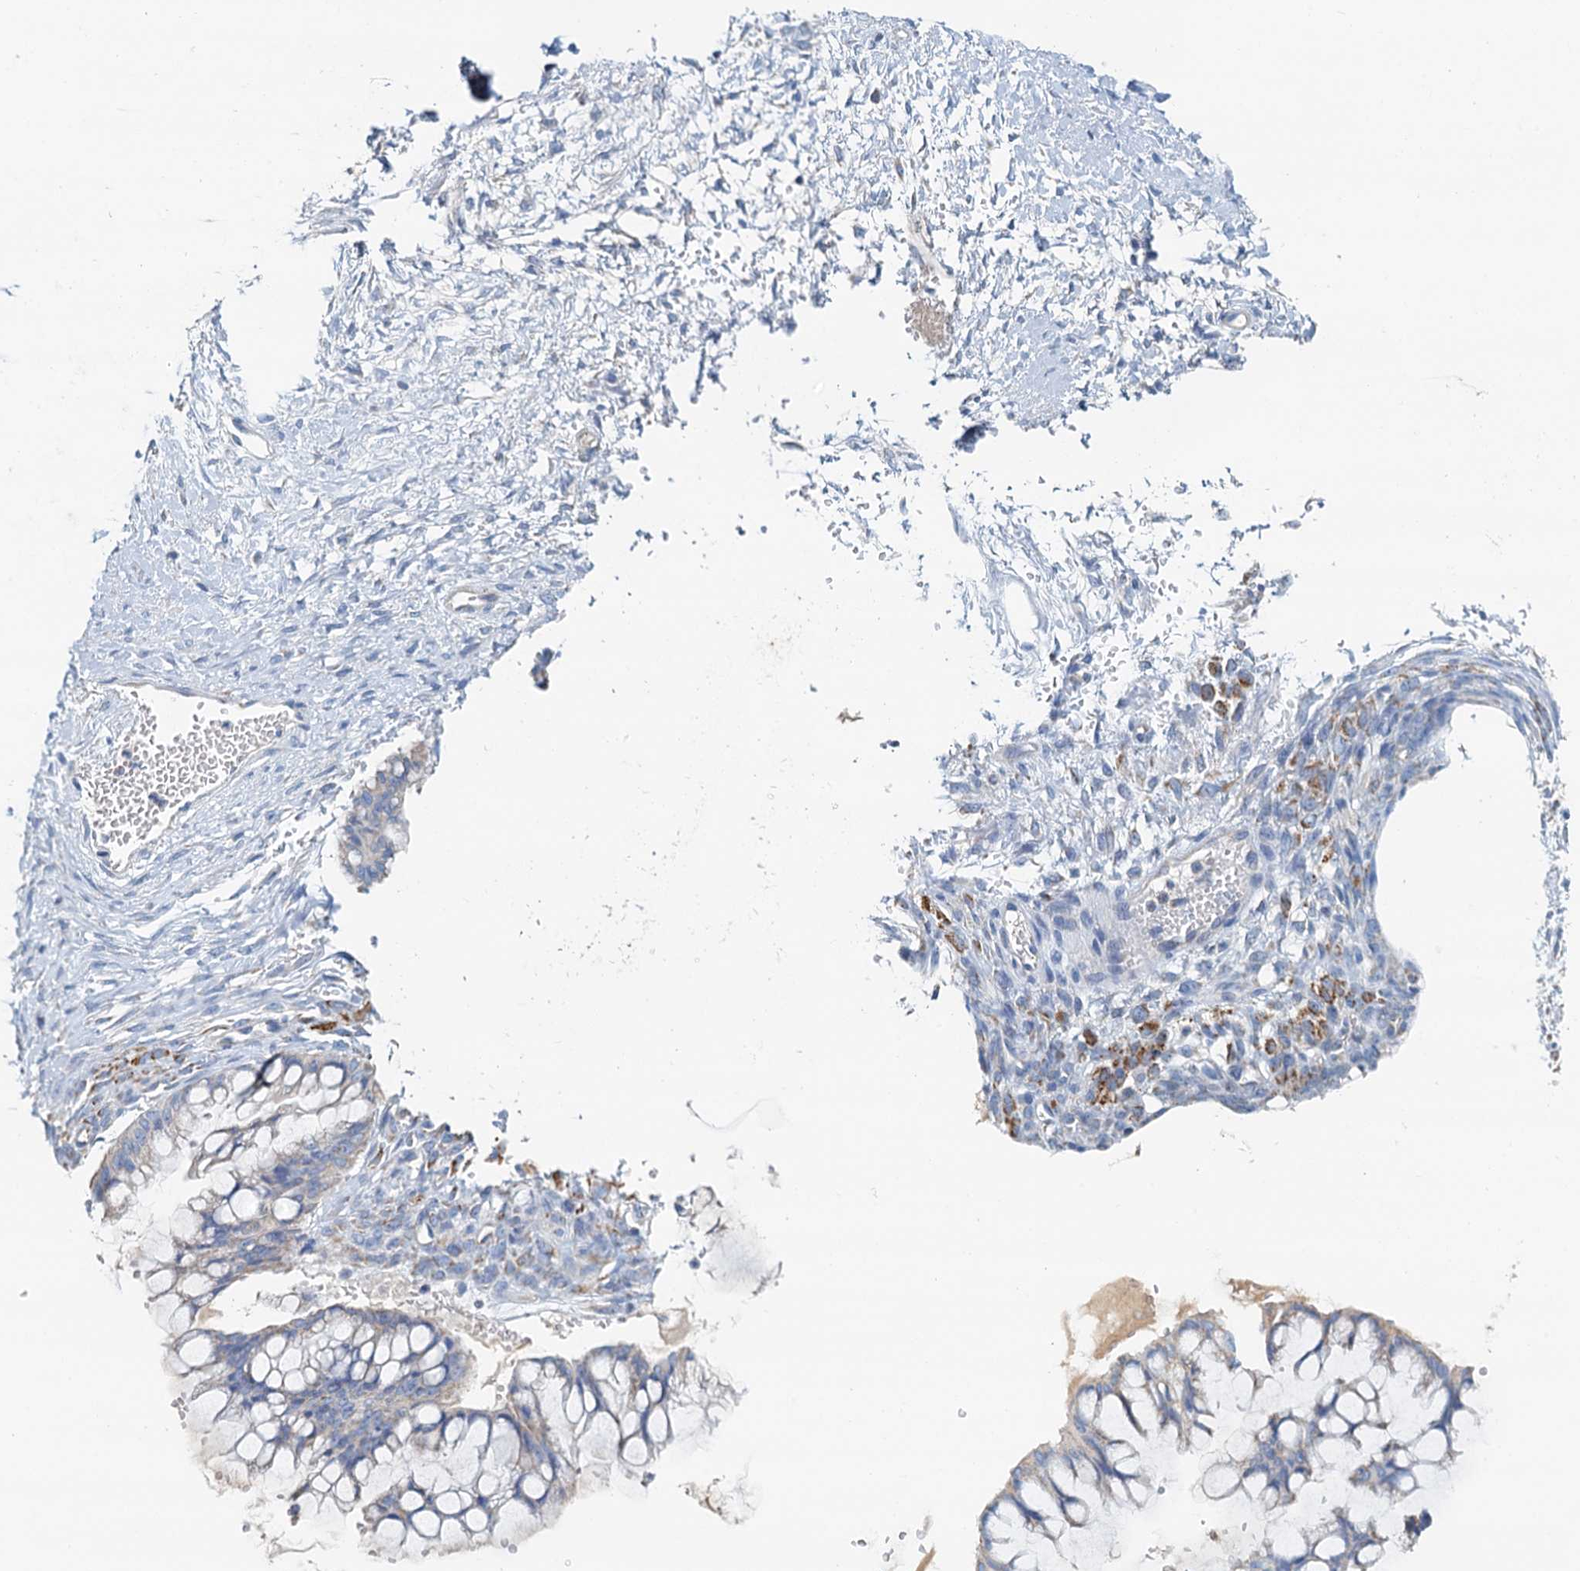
{"staining": {"intensity": "weak", "quantity": "25%-75%", "location": "cytoplasmic/membranous"}, "tissue": "ovarian cancer", "cell_type": "Tumor cells", "image_type": "cancer", "snomed": [{"axis": "morphology", "description": "Cystadenocarcinoma, mucinous, NOS"}, {"axis": "topography", "description": "Ovary"}], "caption": "An image showing weak cytoplasmic/membranous expression in approximately 25%-75% of tumor cells in ovarian cancer (mucinous cystadenocarcinoma), as visualized by brown immunohistochemical staining.", "gene": "POC1A", "patient": {"sex": "female", "age": 73}}